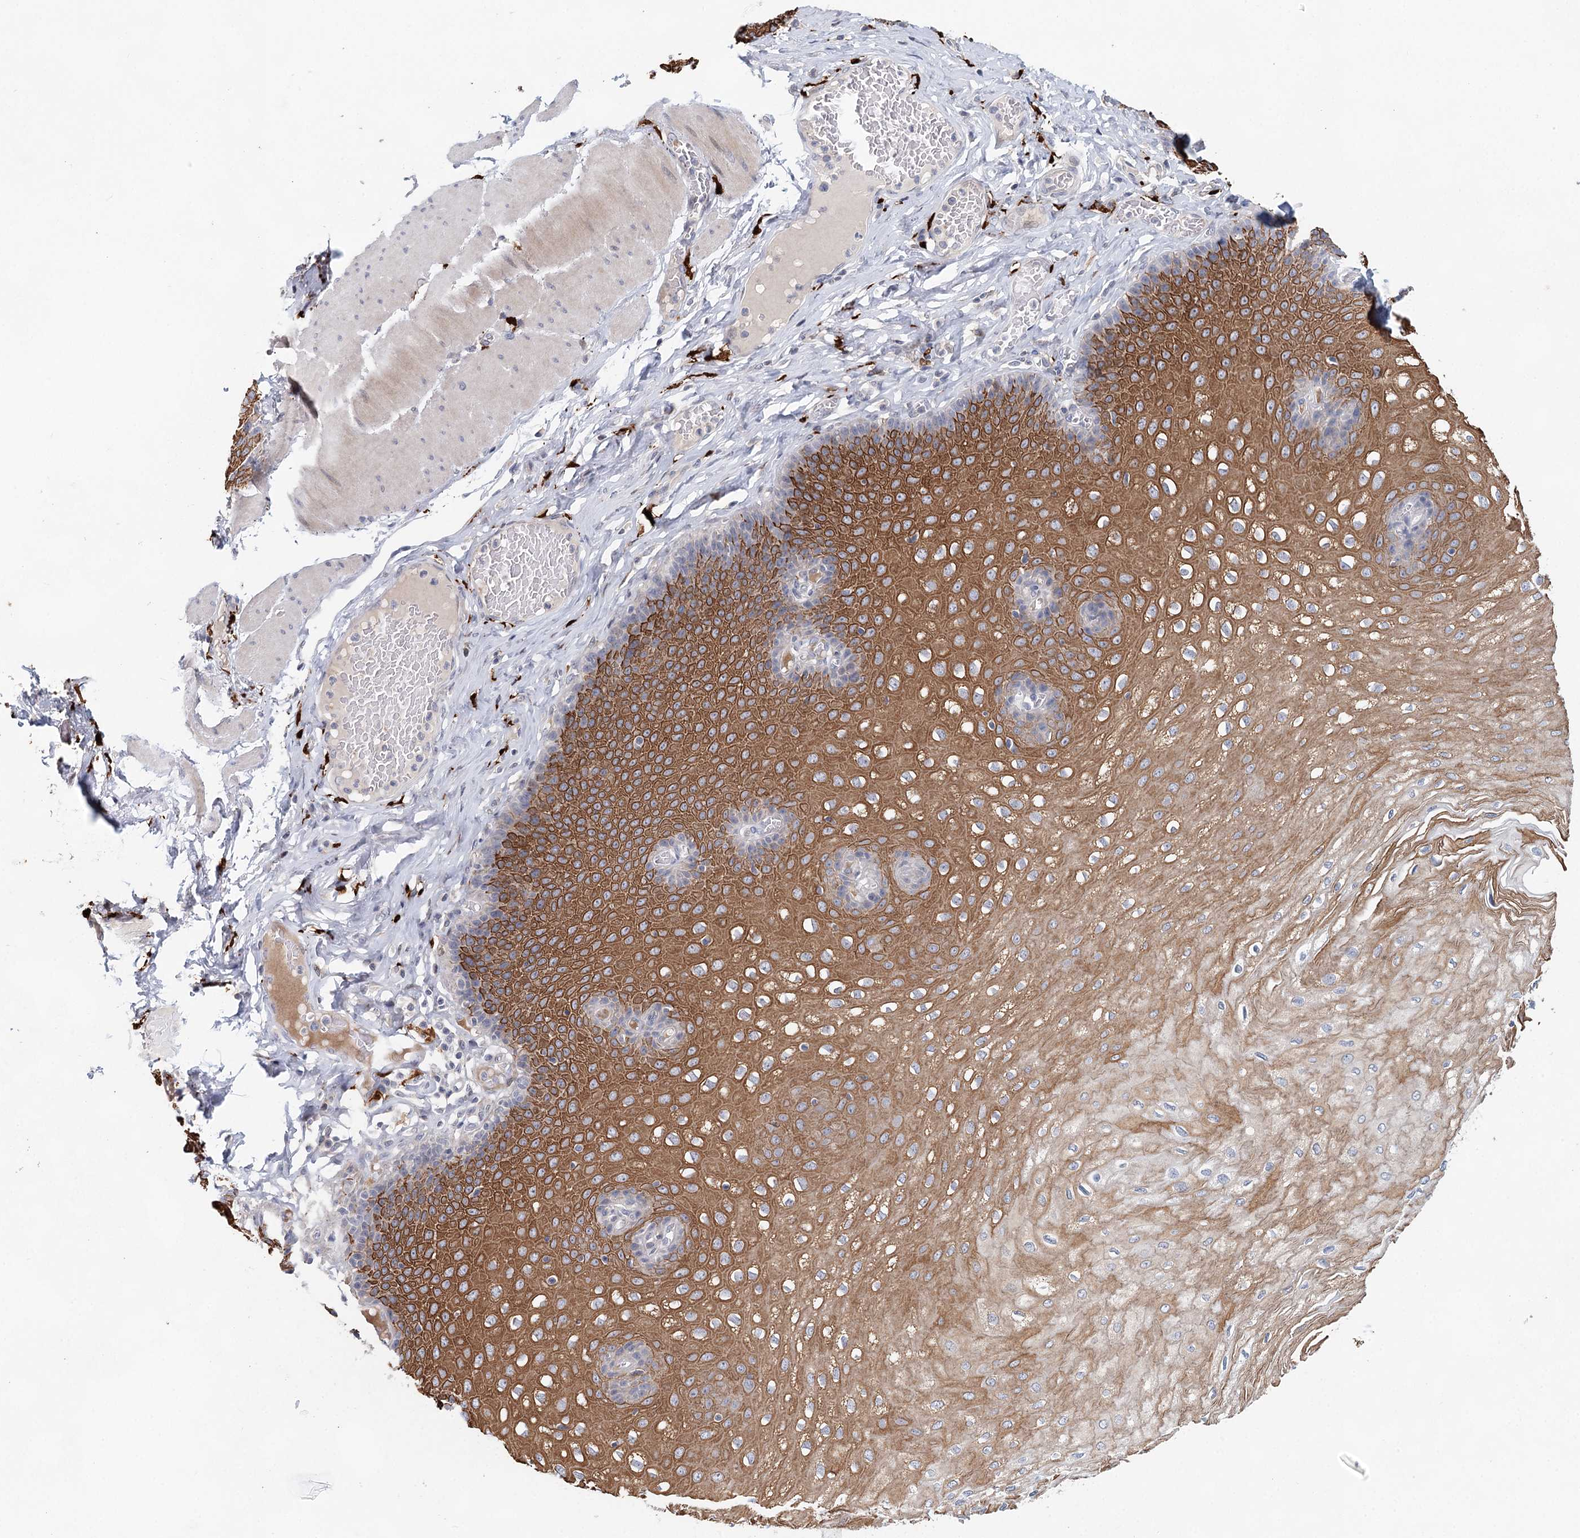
{"staining": {"intensity": "moderate", "quantity": ">75%", "location": "cytoplasmic/membranous"}, "tissue": "esophagus", "cell_type": "Squamous epithelial cells", "image_type": "normal", "snomed": [{"axis": "morphology", "description": "Normal tissue, NOS"}, {"axis": "topography", "description": "Esophagus"}], "caption": "IHC histopathology image of benign esophagus stained for a protein (brown), which demonstrates medium levels of moderate cytoplasmic/membranous expression in approximately >75% of squamous epithelial cells.", "gene": "SLC19A3", "patient": {"sex": "male", "age": 60}}